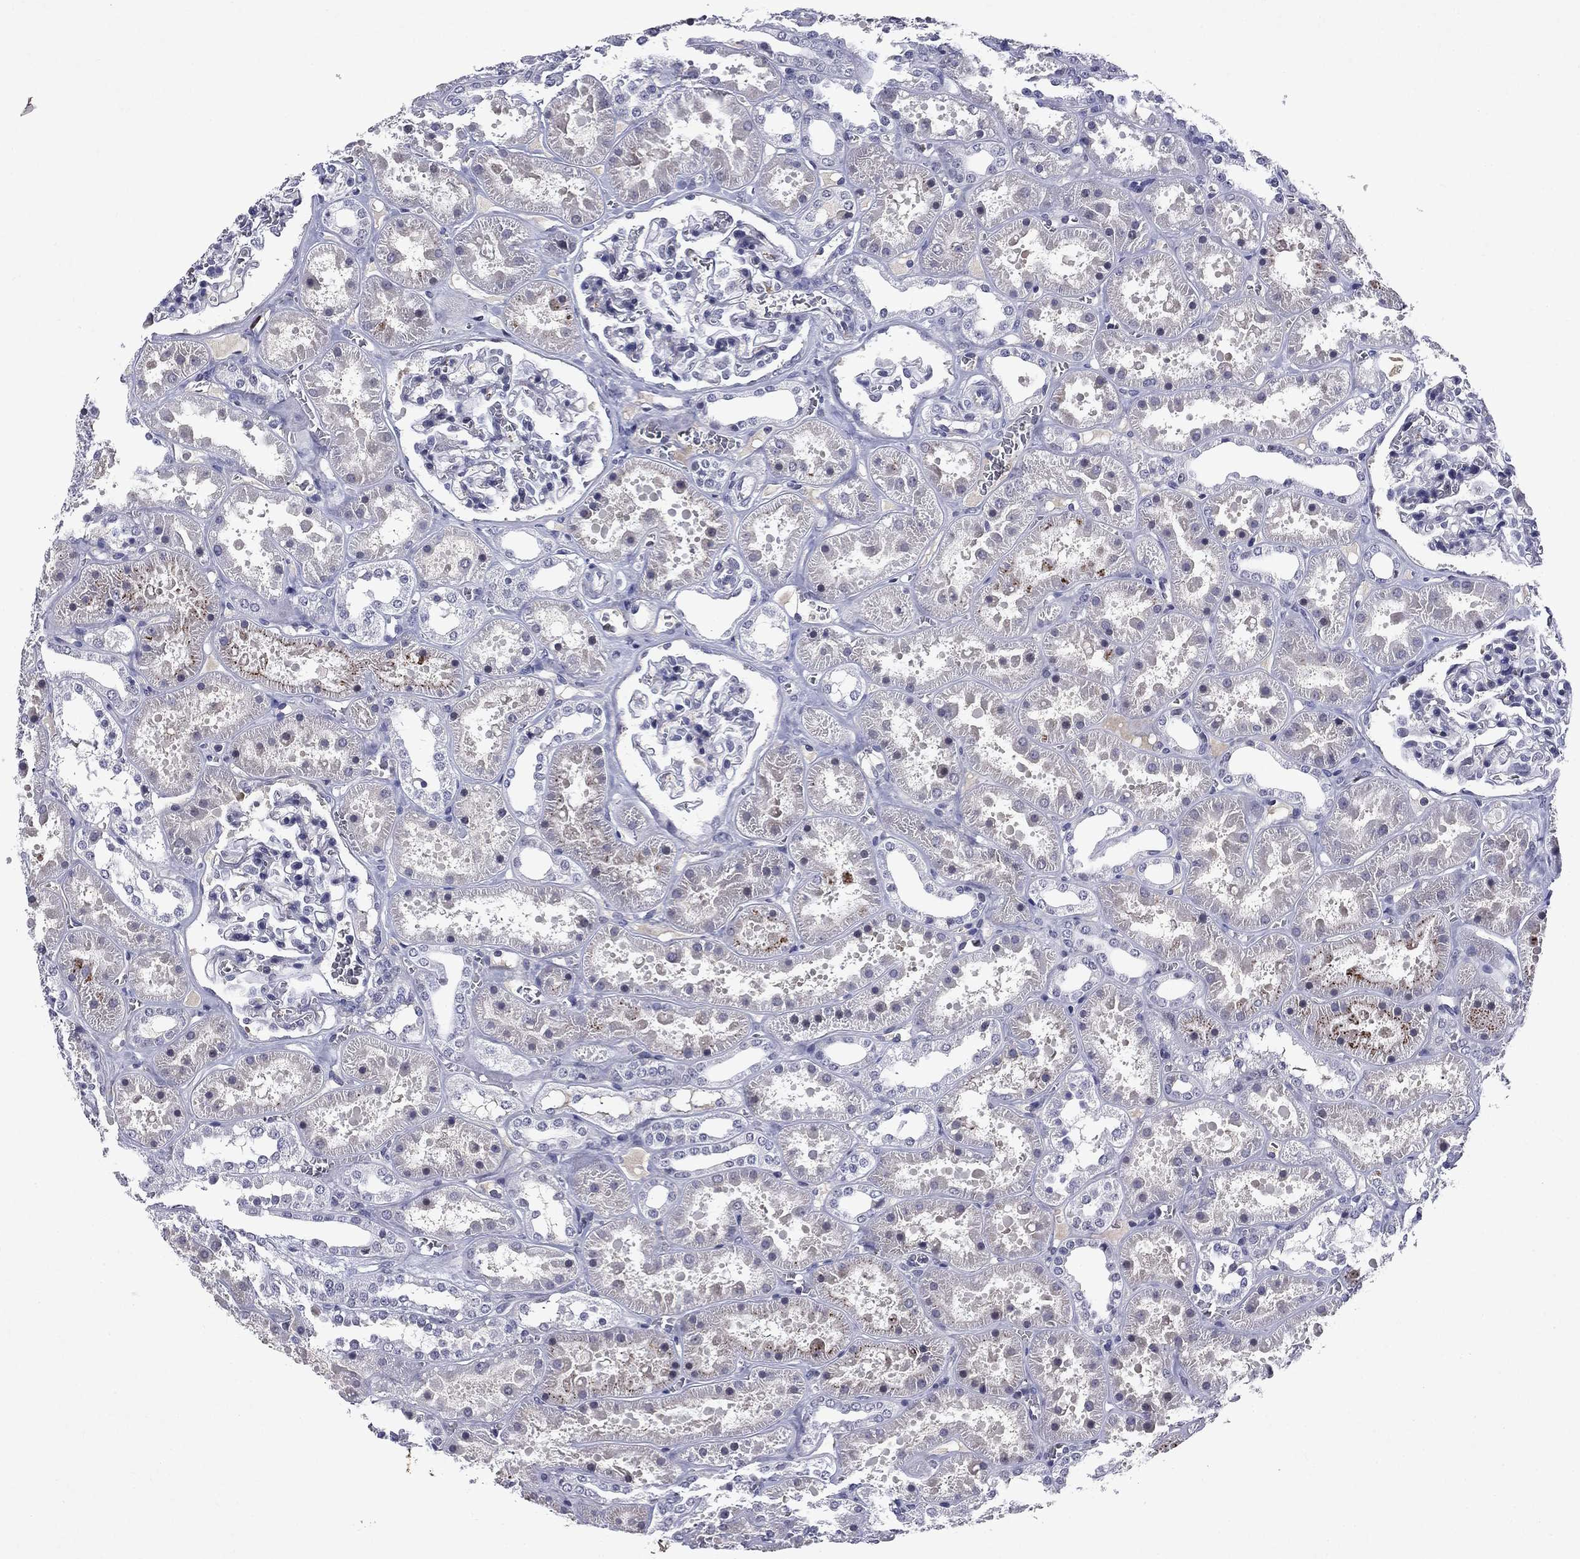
{"staining": {"intensity": "strong", "quantity": "<25%", "location": "cytoplasmic/membranous"}, "tissue": "kidney", "cell_type": "Cells in glomeruli", "image_type": "normal", "snomed": [{"axis": "morphology", "description": "Normal tissue, NOS"}, {"axis": "topography", "description": "Kidney"}], "caption": "Immunohistochemistry (IHC) of normal kidney reveals medium levels of strong cytoplasmic/membranous expression in approximately <25% of cells in glomeruli.", "gene": "ECM1", "patient": {"sex": "female", "age": 41}}